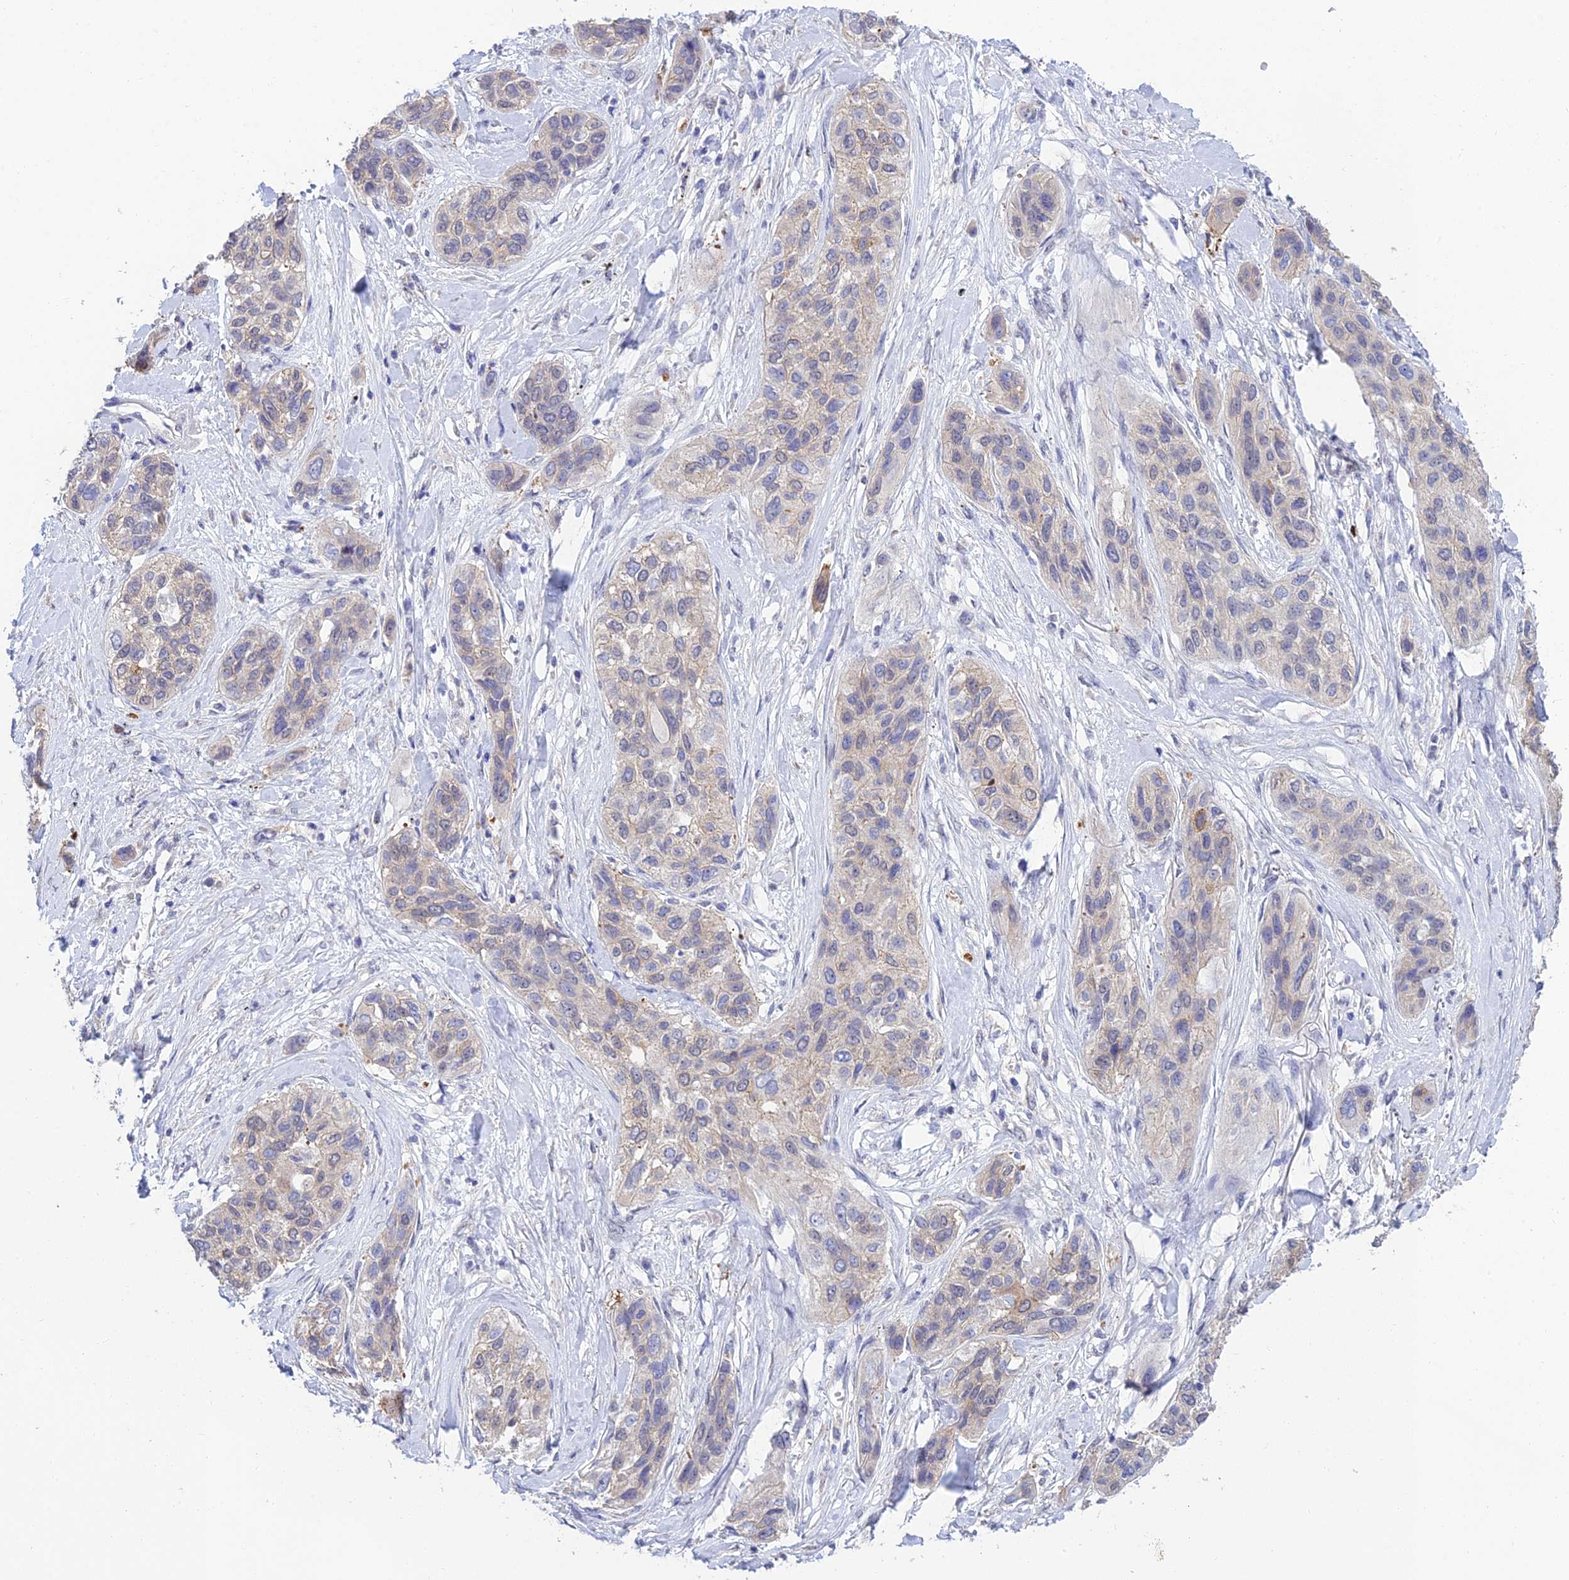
{"staining": {"intensity": "negative", "quantity": "none", "location": "none"}, "tissue": "lung cancer", "cell_type": "Tumor cells", "image_type": "cancer", "snomed": [{"axis": "morphology", "description": "Squamous cell carcinoma, NOS"}, {"axis": "topography", "description": "Lung"}], "caption": "This image is of lung cancer (squamous cell carcinoma) stained with IHC to label a protein in brown with the nuclei are counter-stained blue. There is no staining in tumor cells.", "gene": "HOXB1", "patient": {"sex": "female", "age": 70}}